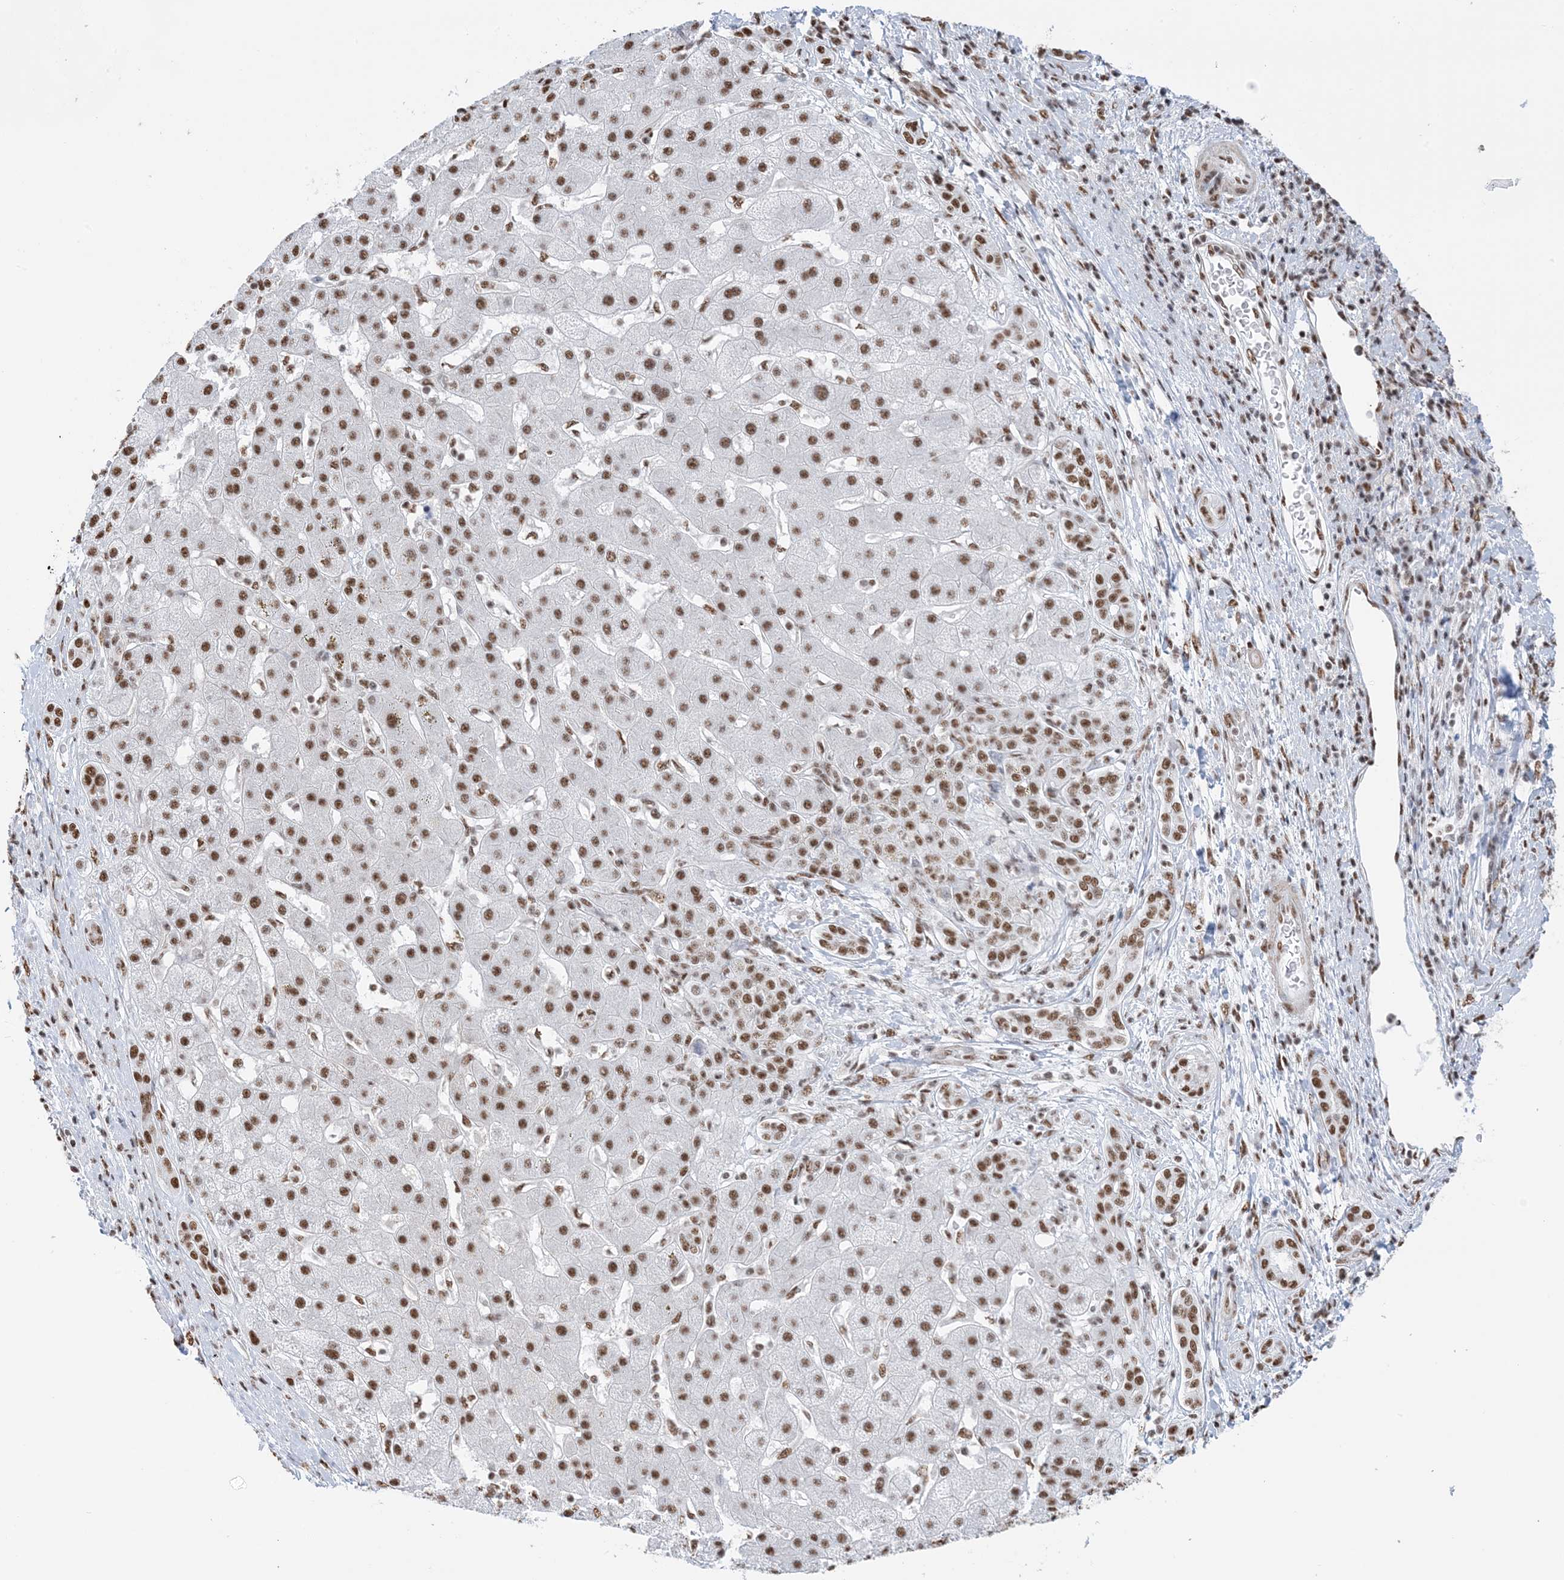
{"staining": {"intensity": "strong", "quantity": ">75%", "location": "nuclear"}, "tissue": "liver cancer", "cell_type": "Tumor cells", "image_type": "cancer", "snomed": [{"axis": "morphology", "description": "Carcinoma, Hepatocellular, NOS"}, {"axis": "topography", "description": "Liver"}], "caption": "Strong nuclear protein positivity is appreciated in approximately >75% of tumor cells in liver hepatocellular carcinoma.", "gene": "ZNF792", "patient": {"sex": "male", "age": 65}}